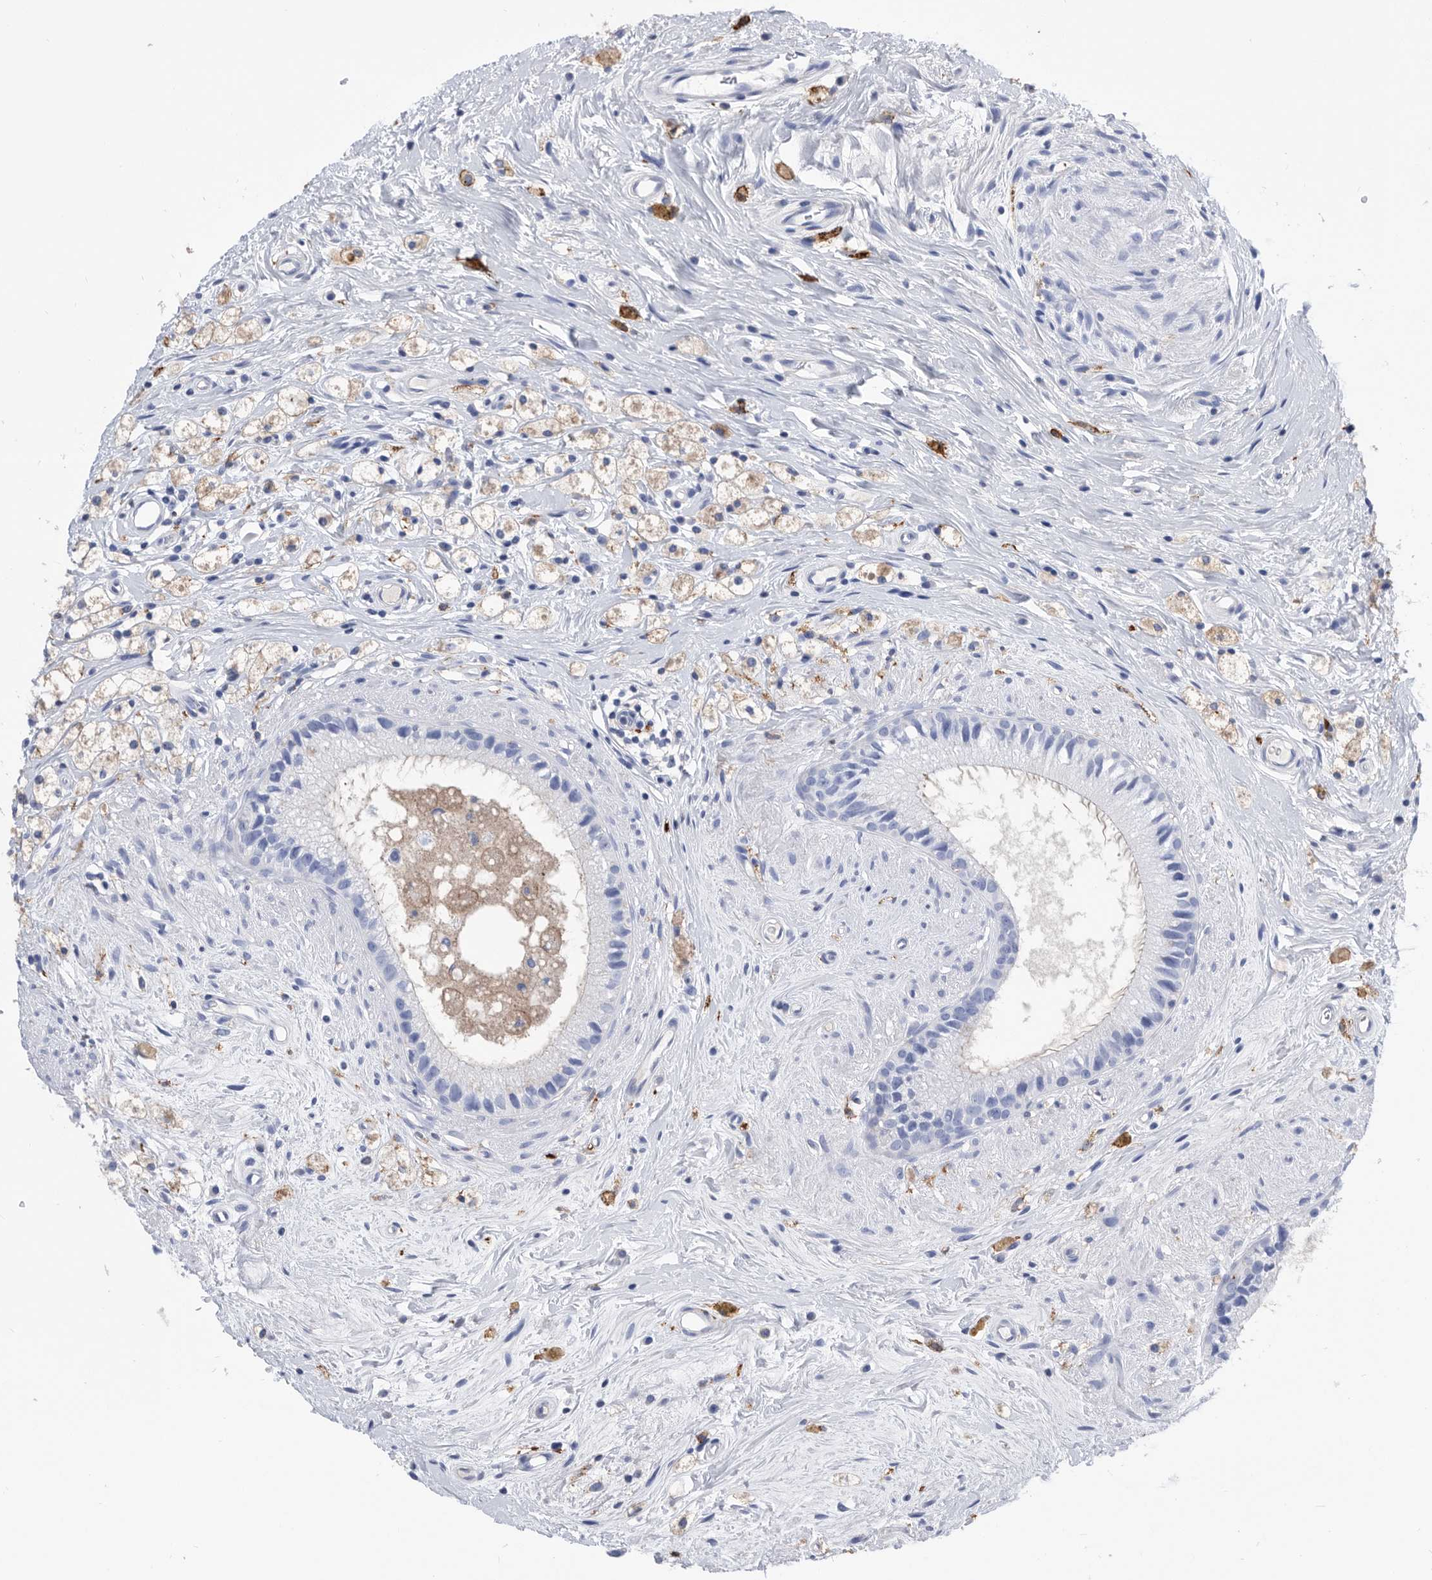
{"staining": {"intensity": "negative", "quantity": "none", "location": "none"}, "tissue": "epididymis", "cell_type": "Glandular cells", "image_type": "normal", "snomed": [{"axis": "morphology", "description": "Normal tissue, NOS"}, {"axis": "topography", "description": "Epididymis"}], "caption": "High power microscopy histopathology image of an IHC photomicrograph of benign epididymis, revealing no significant positivity in glandular cells. (DAB (3,3'-diaminobenzidine) immunohistochemistry (IHC), high magnification).", "gene": "MS4A4A", "patient": {"sex": "male", "age": 80}}